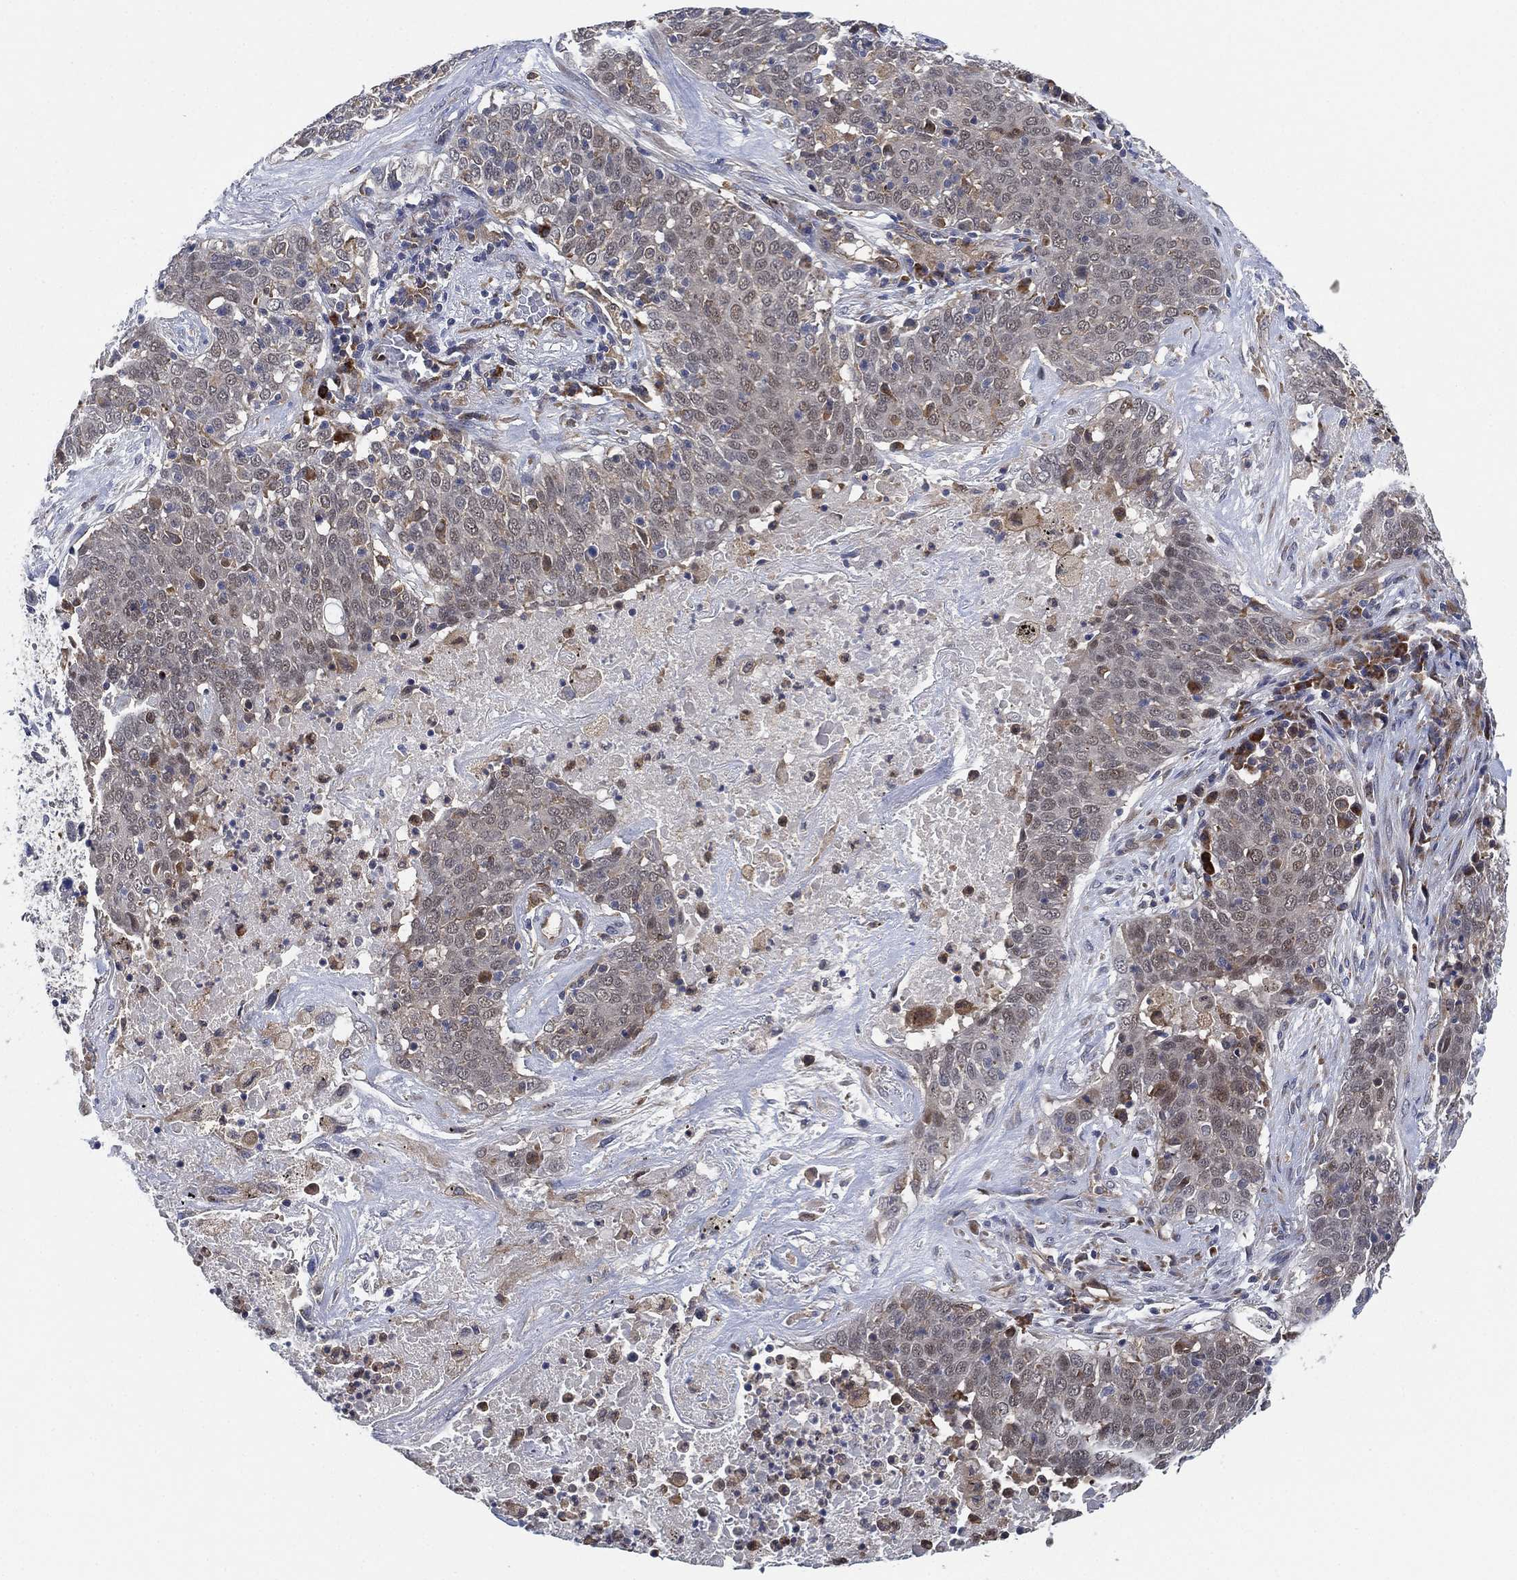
{"staining": {"intensity": "negative", "quantity": "none", "location": "none"}, "tissue": "lung cancer", "cell_type": "Tumor cells", "image_type": "cancer", "snomed": [{"axis": "morphology", "description": "Squamous cell carcinoma, NOS"}, {"axis": "topography", "description": "Lung"}], "caption": "There is no significant staining in tumor cells of lung squamous cell carcinoma.", "gene": "FES", "patient": {"sex": "male", "age": 82}}